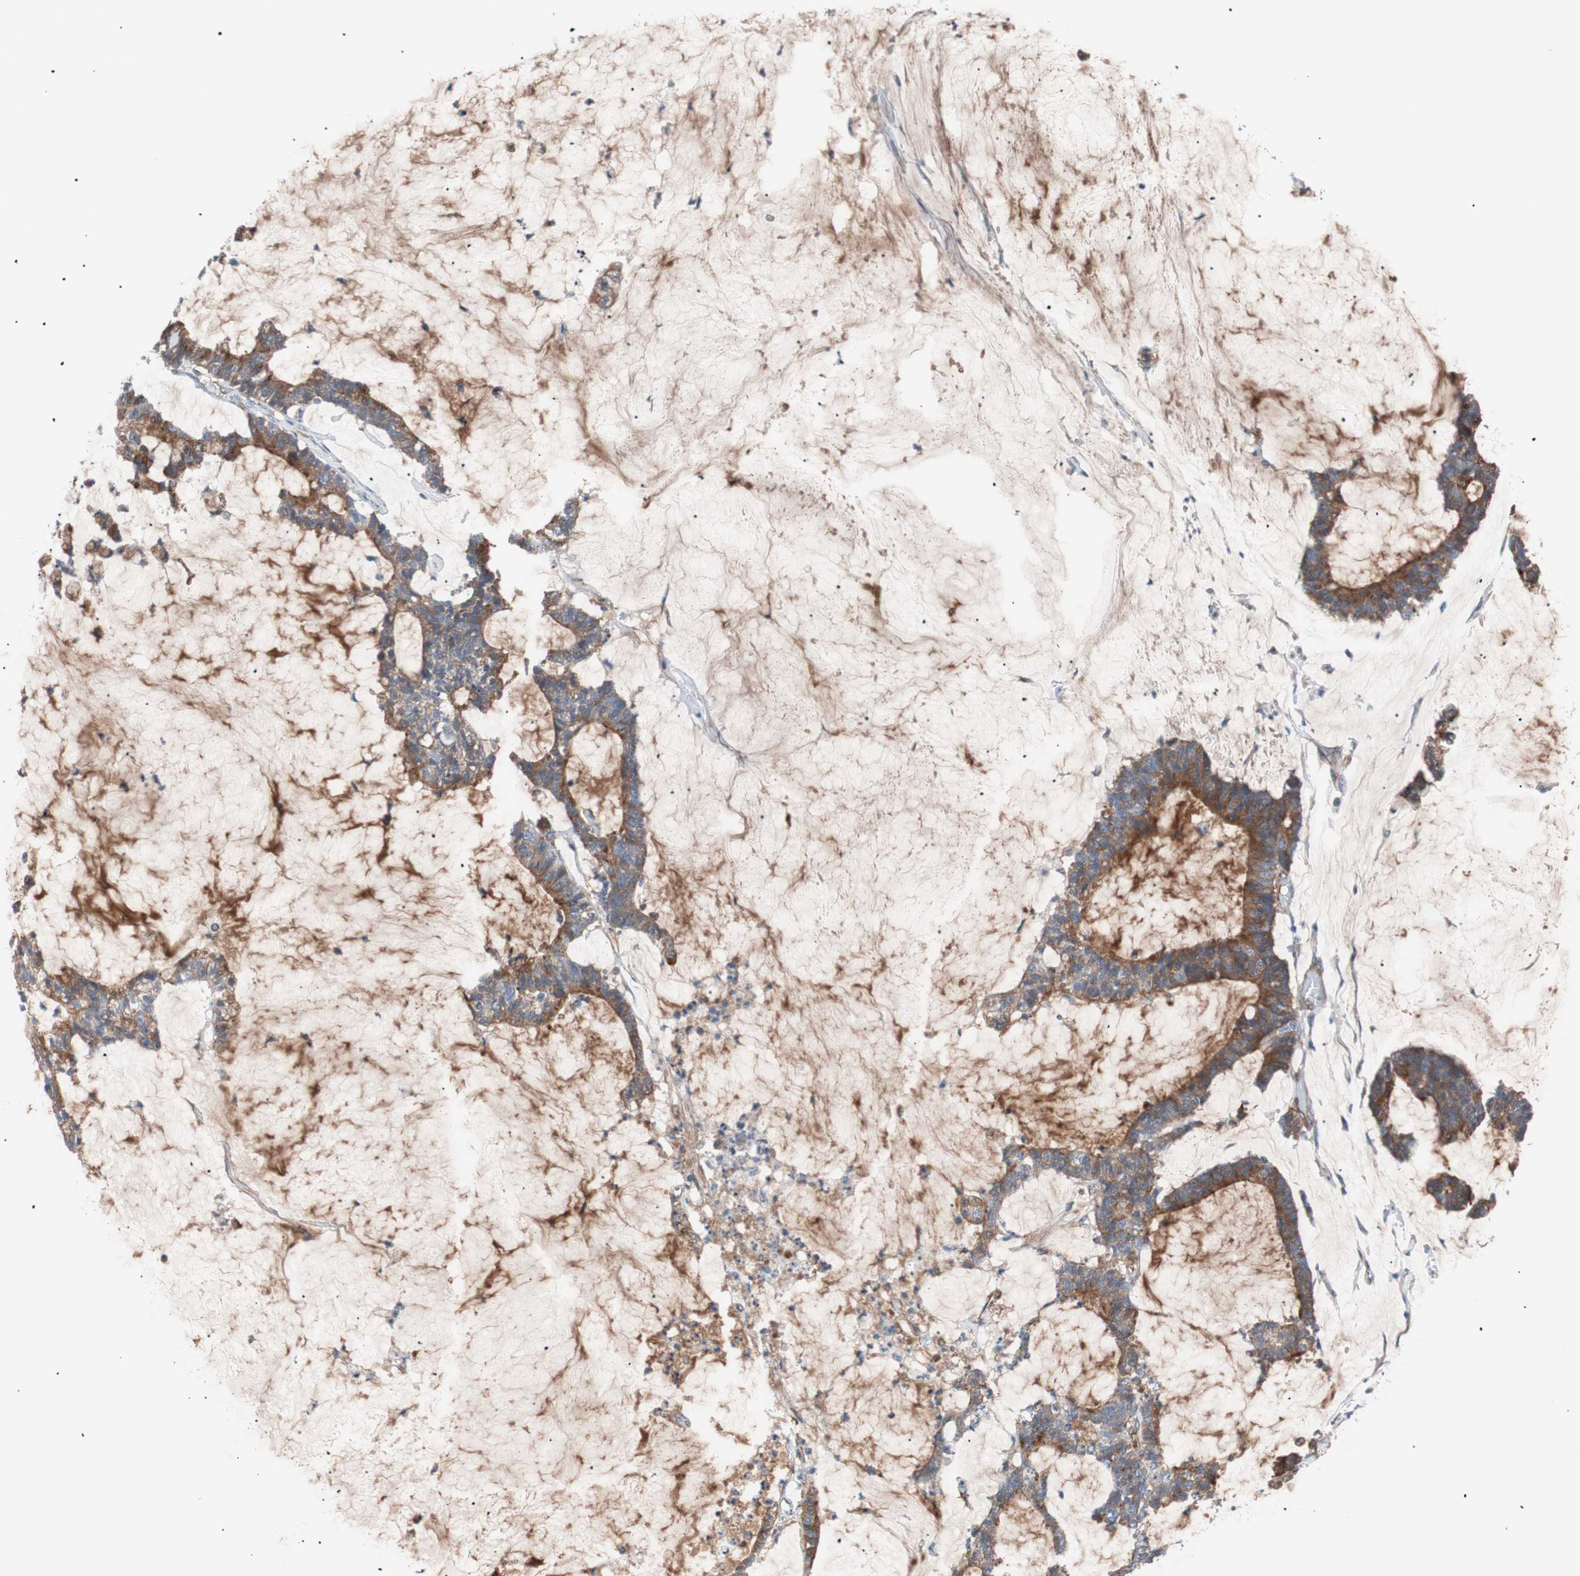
{"staining": {"intensity": "strong", "quantity": ">75%", "location": "cytoplasmic/membranous"}, "tissue": "colorectal cancer", "cell_type": "Tumor cells", "image_type": "cancer", "snomed": [{"axis": "morphology", "description": "Adenocarcinoma, NOS"}, {"axis": "topography", "description": "Colon"}], "caption": "Protein staining reveals strong cytoplasmic/membranous positivity in about >75% of tumor cells in colorectal adenocarcinoma. The staining was performed using DAB to visualize the protein expression in brown, while the nuclei were stained in blue with hematoxylin (Magnification: 20x).", "gene": "SPINT1", "patient": {"sex": "female", "age": 84}}